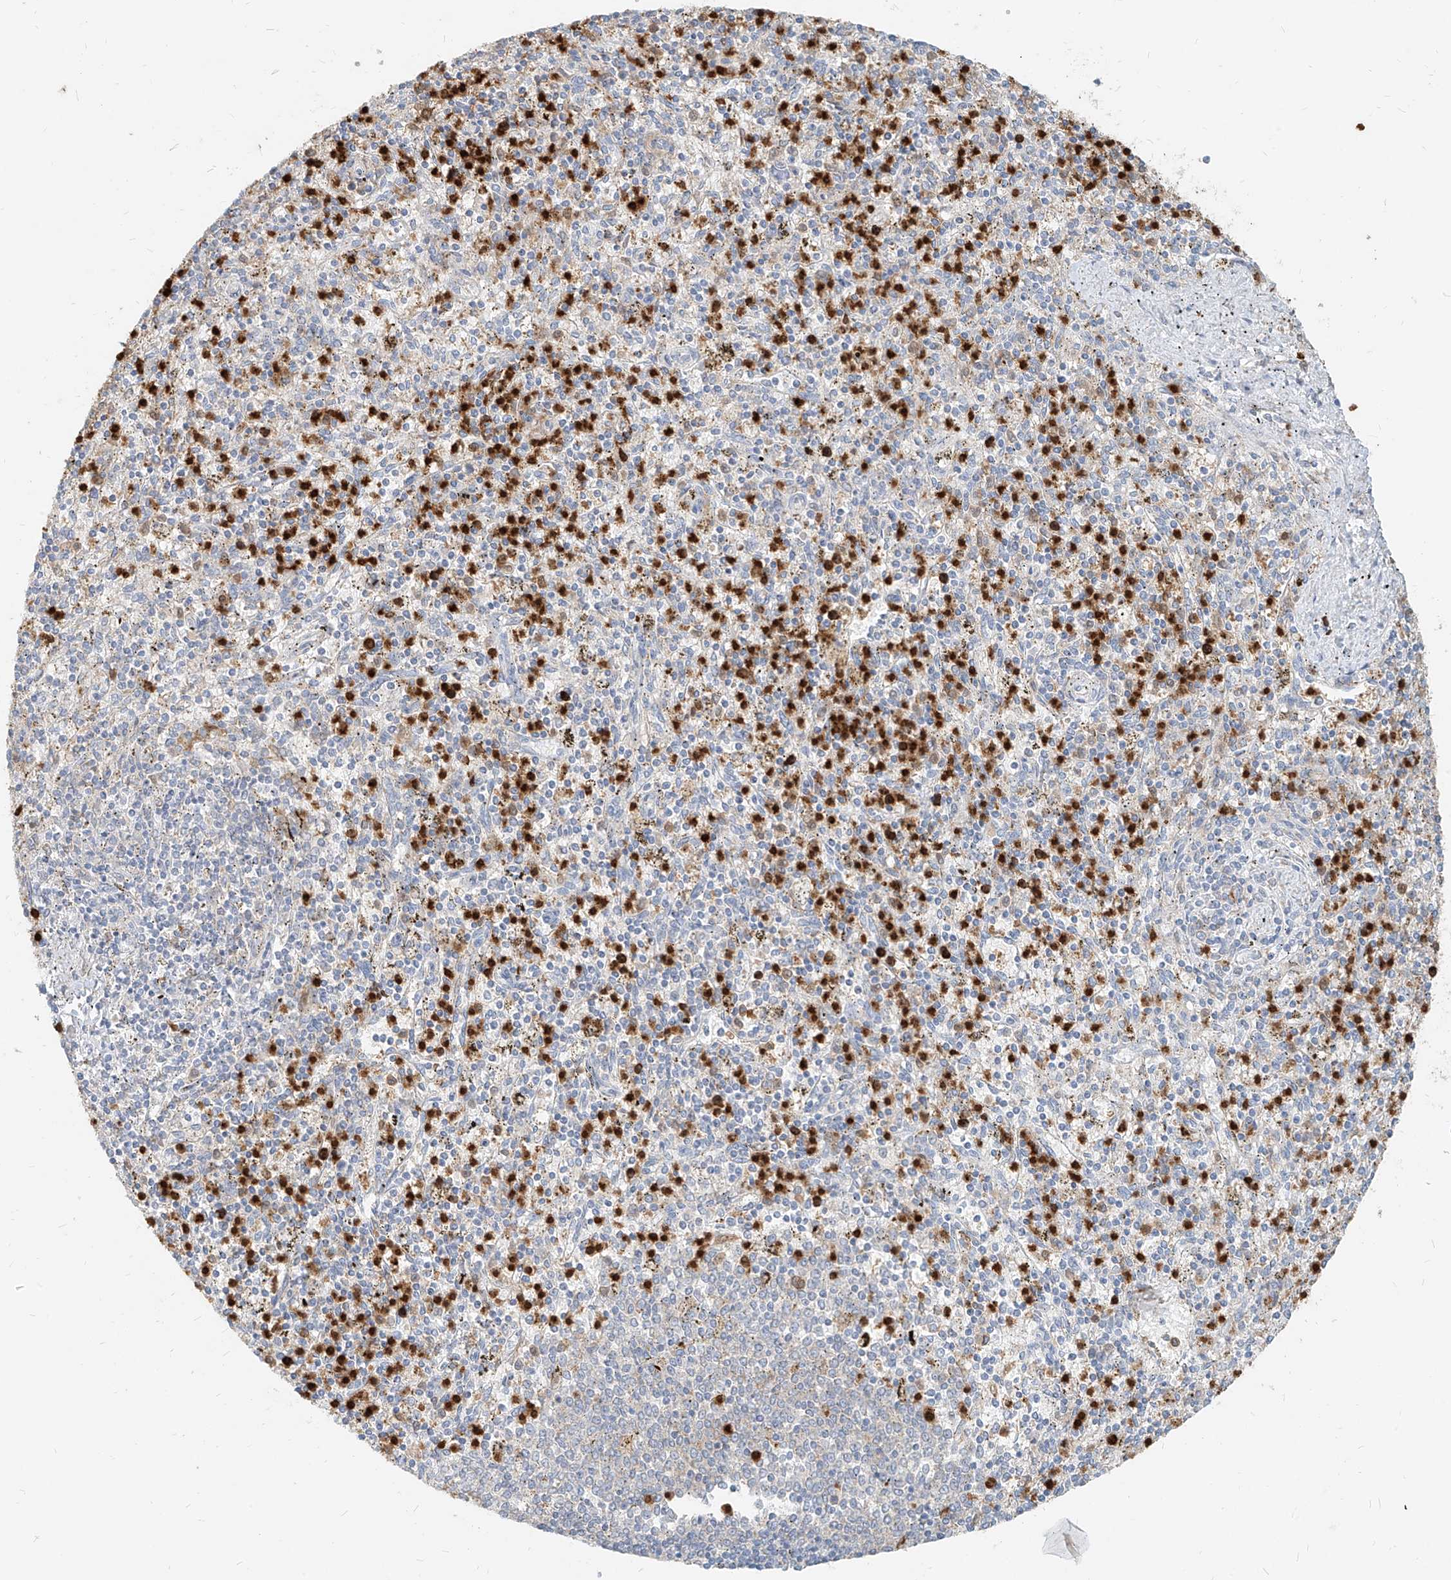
{"staining": {"intensity": "strong", "quantity": "25%-75%", "location": "cytoplasmic/membranous,nuclear"}, "tissue": "spleen", "cell_type": "Cells in red pulp", "image_type": "normal", "snomed": [{"axis": "morphology", "description": "Normal tissue, NOS"}, {"axis": "topography", "description": "Spleen"}], "caption": "Immunohistochemical staining of benign spleen demonstrates strong cytoplasmic/membranous,nuclear protein expression in about 25%-75% of cells in red pulp.", "gene": "PGD", "patient": {"sex": "male", "age": 72}}